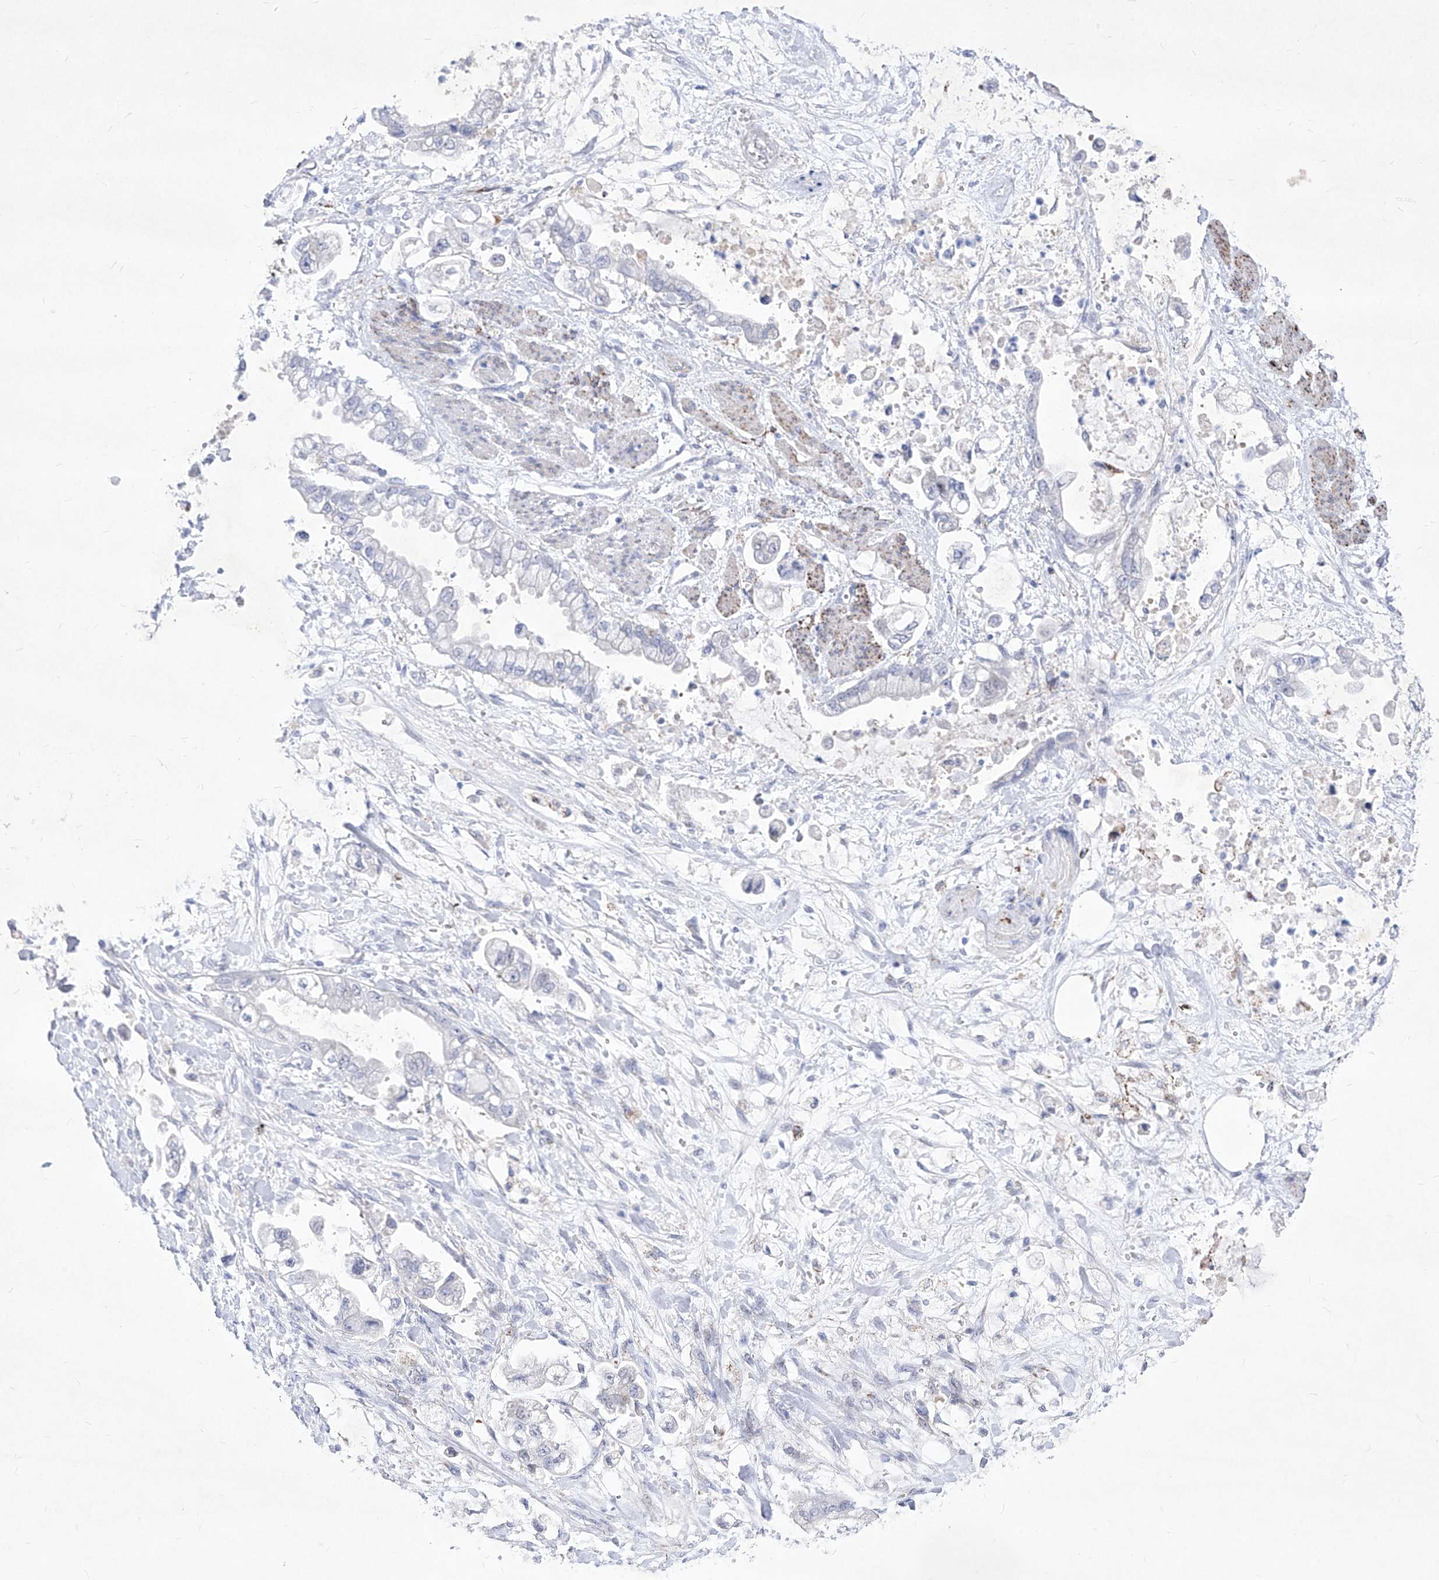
{"staining": {"intensity": "negative", "quantity": "none", "location": "none"}, "tissue": "stomach cancer", "cell_type": "Tumor cells", "image_type": "cancer", "snomed": [{"axis": "morphology", "description": "Adenocarcinoma, NOS"}, {"axis": "topography", "description": "Stomach"}], "caption": "IHC histopathology image of neoplastic tissue: adenocarcinoma (stomach) stained with DAB displays no significant protein expression in tumor cells. (IHC, brightfield microscopy, high magnification).", "gene": "C1orf87", "patient": {"sex": "male", "age": 62}}